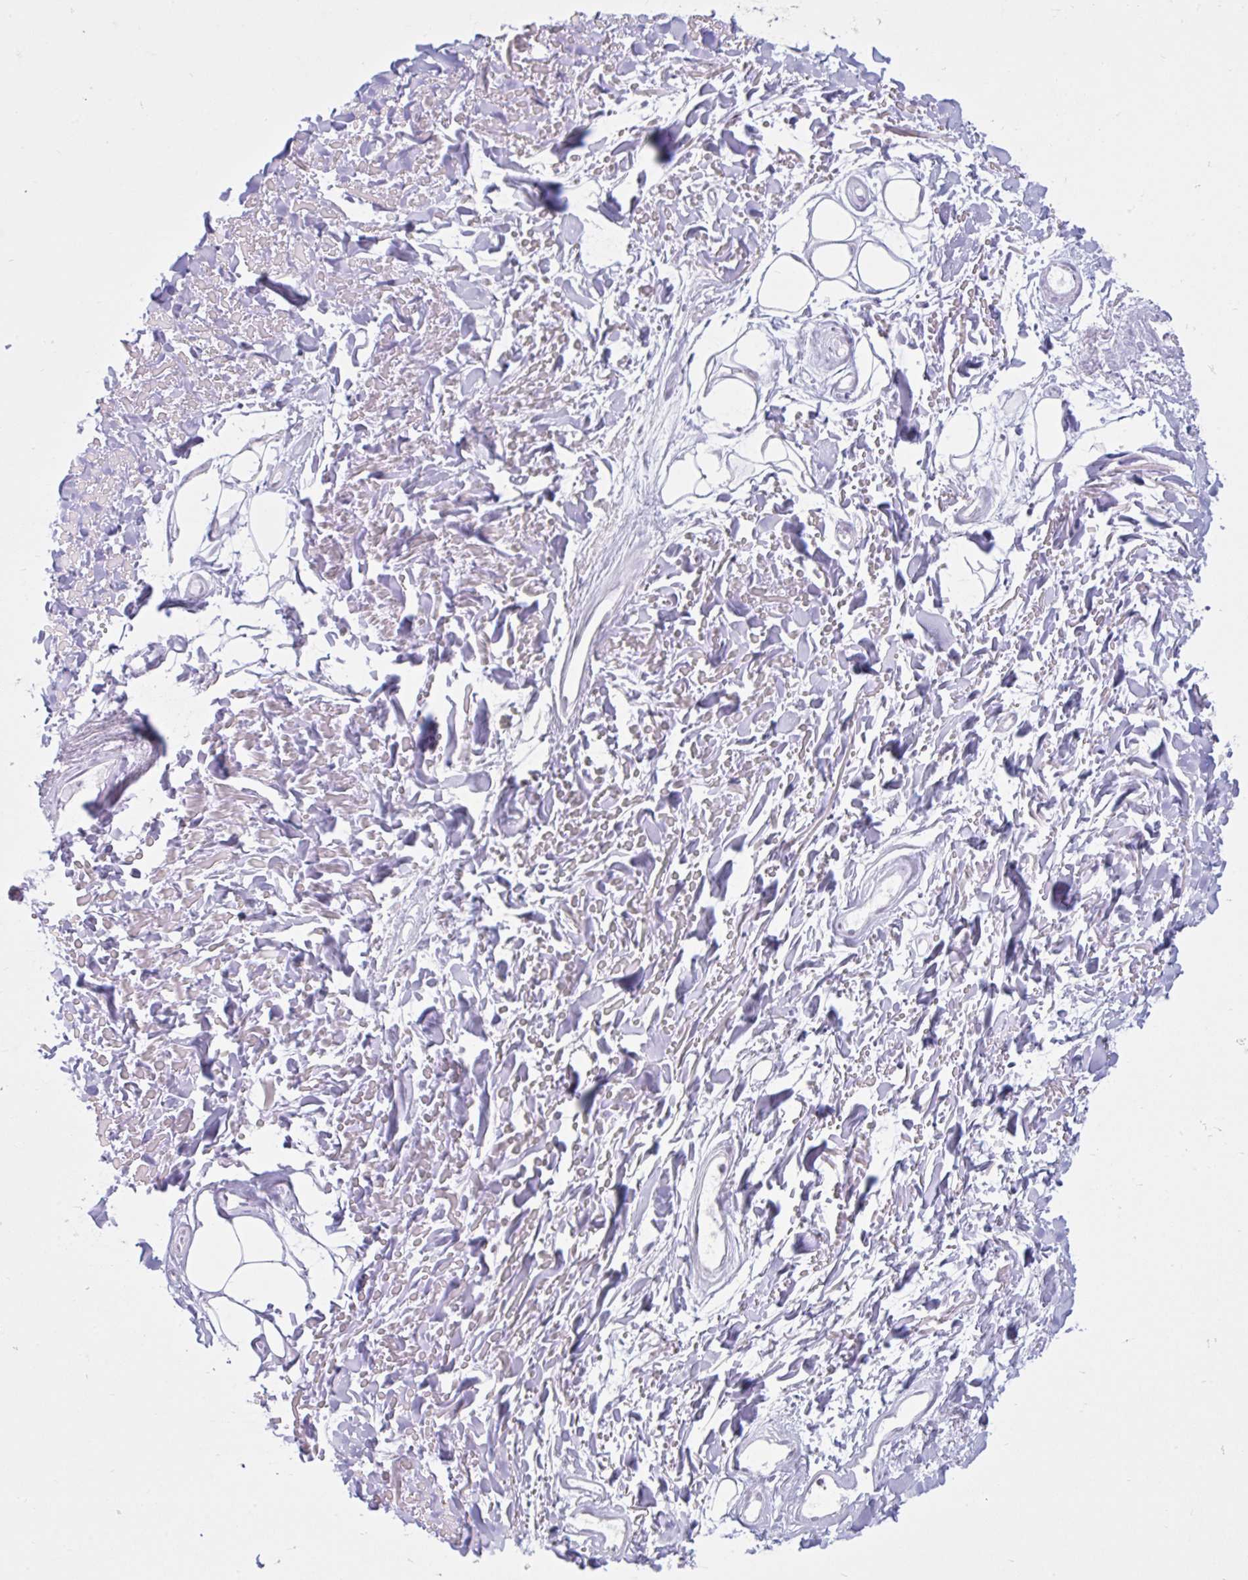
{"staining": {"intensity": "negative", "quantity": "none", "location": "none"}, "tissue": "adipose tissue", "cell_type": "Adipocytes", "image_type": "normal", "snomed": [{"axis": "morphology", "description": "Normal tissue, NOS"}, {"axis": "topography", "description": "Cartilage tissue"}], "caption": "Immunohistochemical staining of unremarkable adipose tissue shows no significant positivity in adipocytes.", "gene": "FAM153A", "patient": {"sex": "male", "age": 57}}